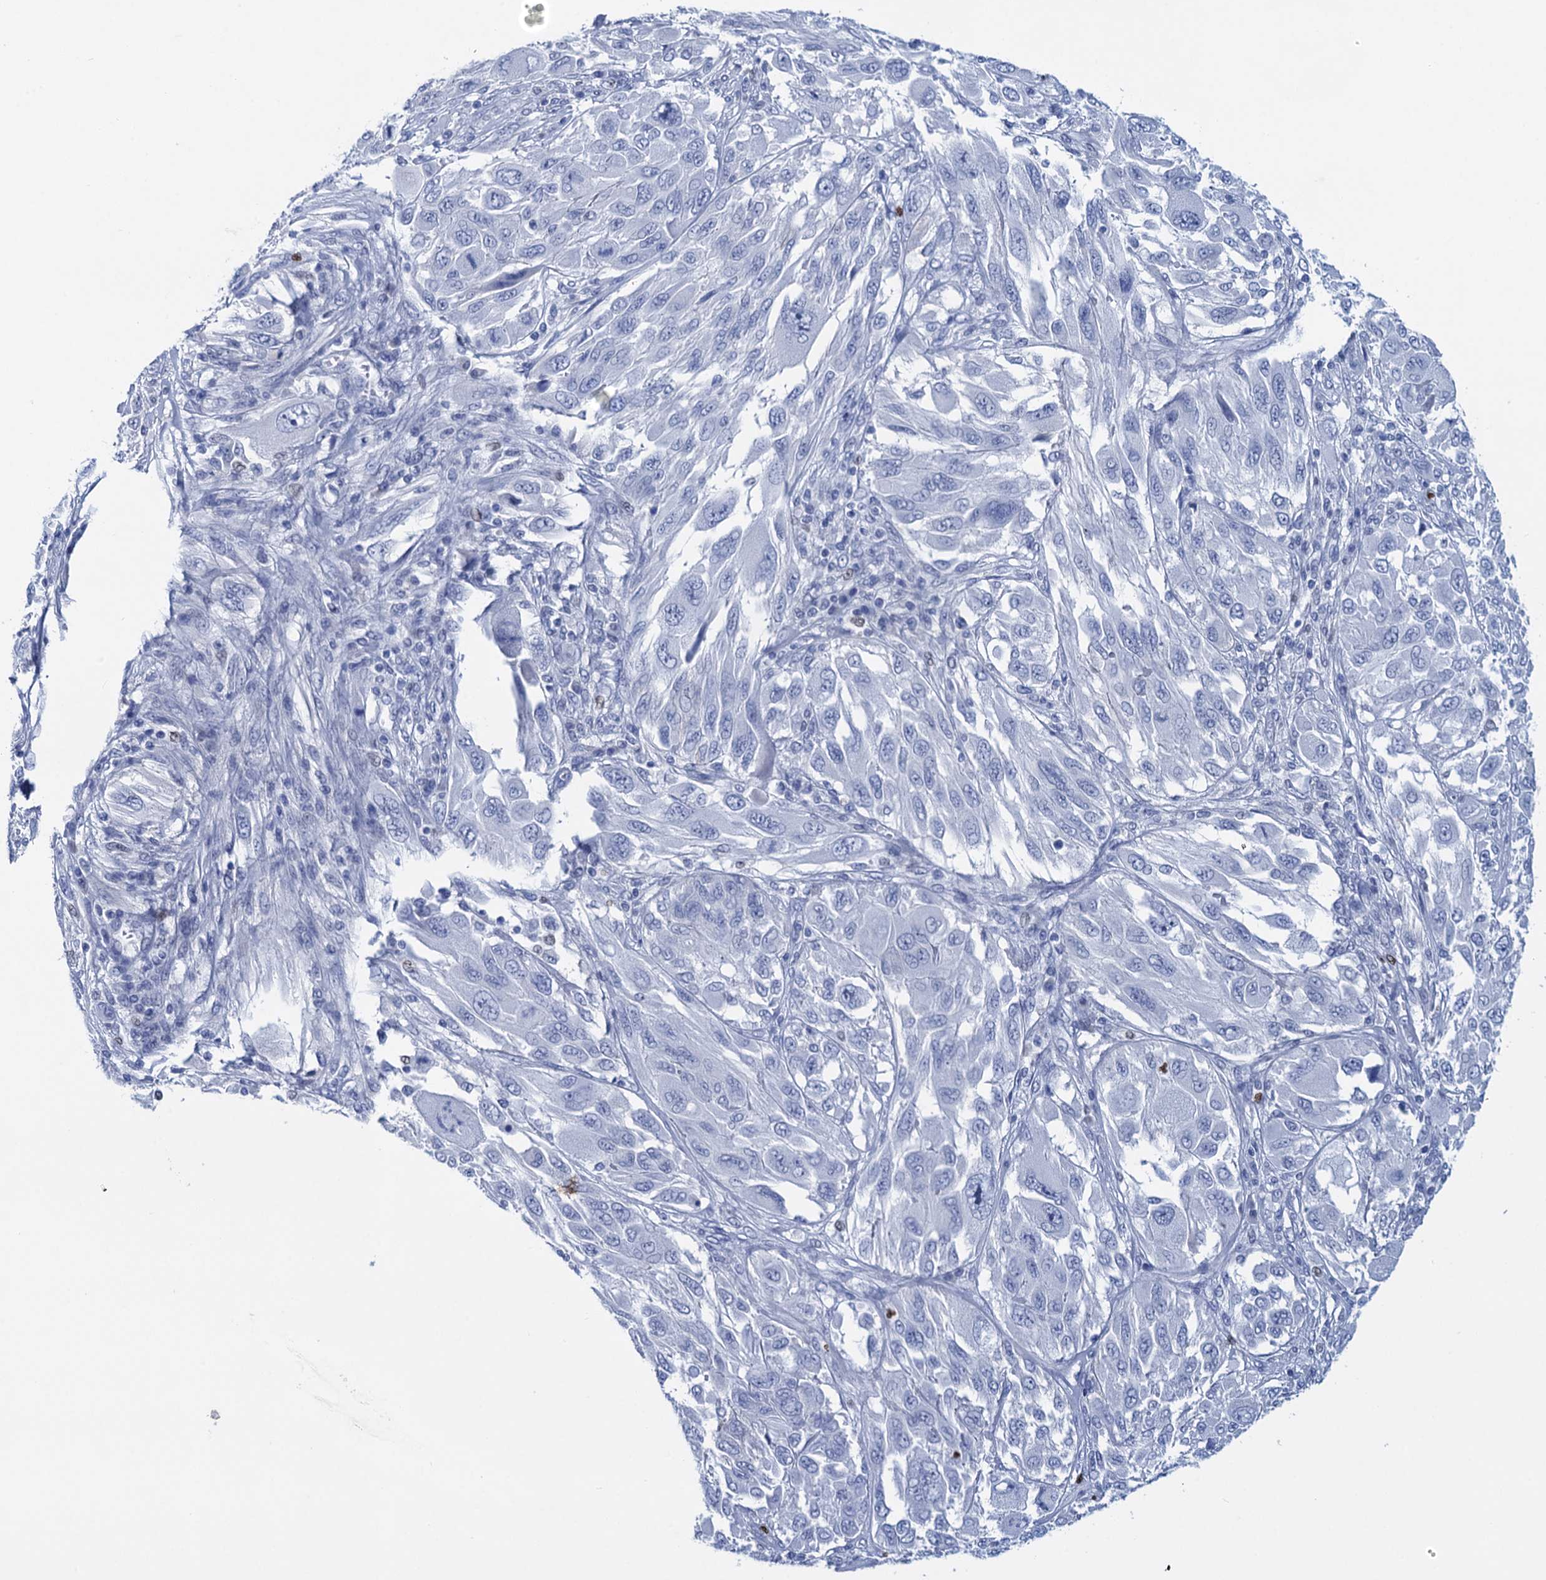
{"staining": {"intensity": "negative", "quantity": "none", "location": "none"}, "tissue": "melanoma", "cell_type": "Tumor cells", "image_type": "cancer", "snomed": [{"axis": "morphology", "description": "Malignant melanoma, NOS"}, {"axis": "topography", "description": "Skin"}], "caption": "Immunohistochemical staining of human melanoma demonstrates no significant positivity in tumor cells.", "gene": "RHCG", "patient": {"sex": "female", "age": 91}}